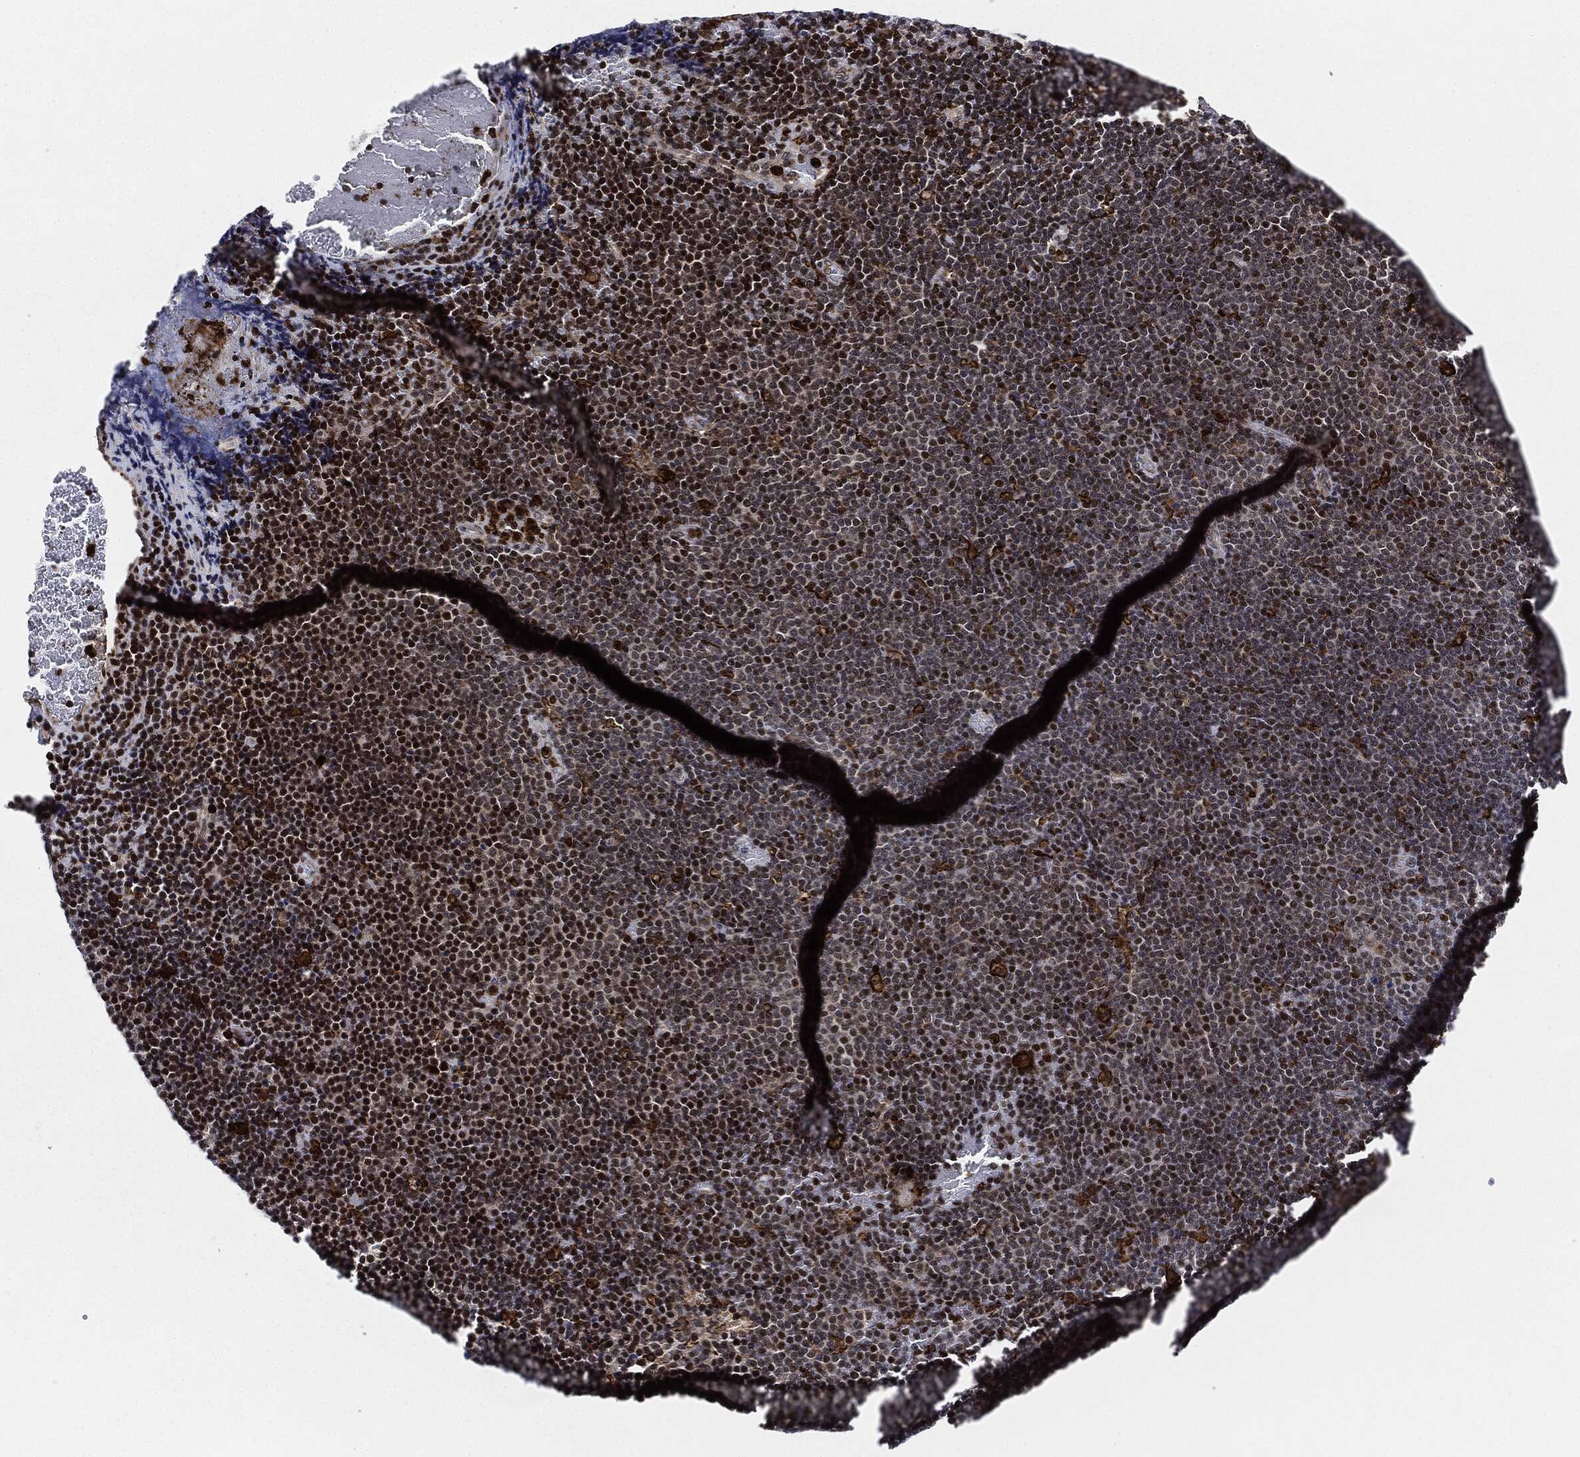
{"staining": {"intensity": "strong", "quantity": "25%-75%", "location": "nuclear"}, "tissue": "lymphoma", "cell_type": "Tumor cells", "image_type": "cancer", "snomed": [{"axis": "morphology", "description": "Malignant lymphoma, non-Hodgkin's type, Low grade"}, {"axis": "topography", "description": "Brain"}], "caption": "Malignant lymphoma, non-Hodgkin's type (low-grade) stained with a protein marker shows strong staining in tumor cells.", "gene": "NANOS3", "patient": {"sex": "female", "age": 66}}